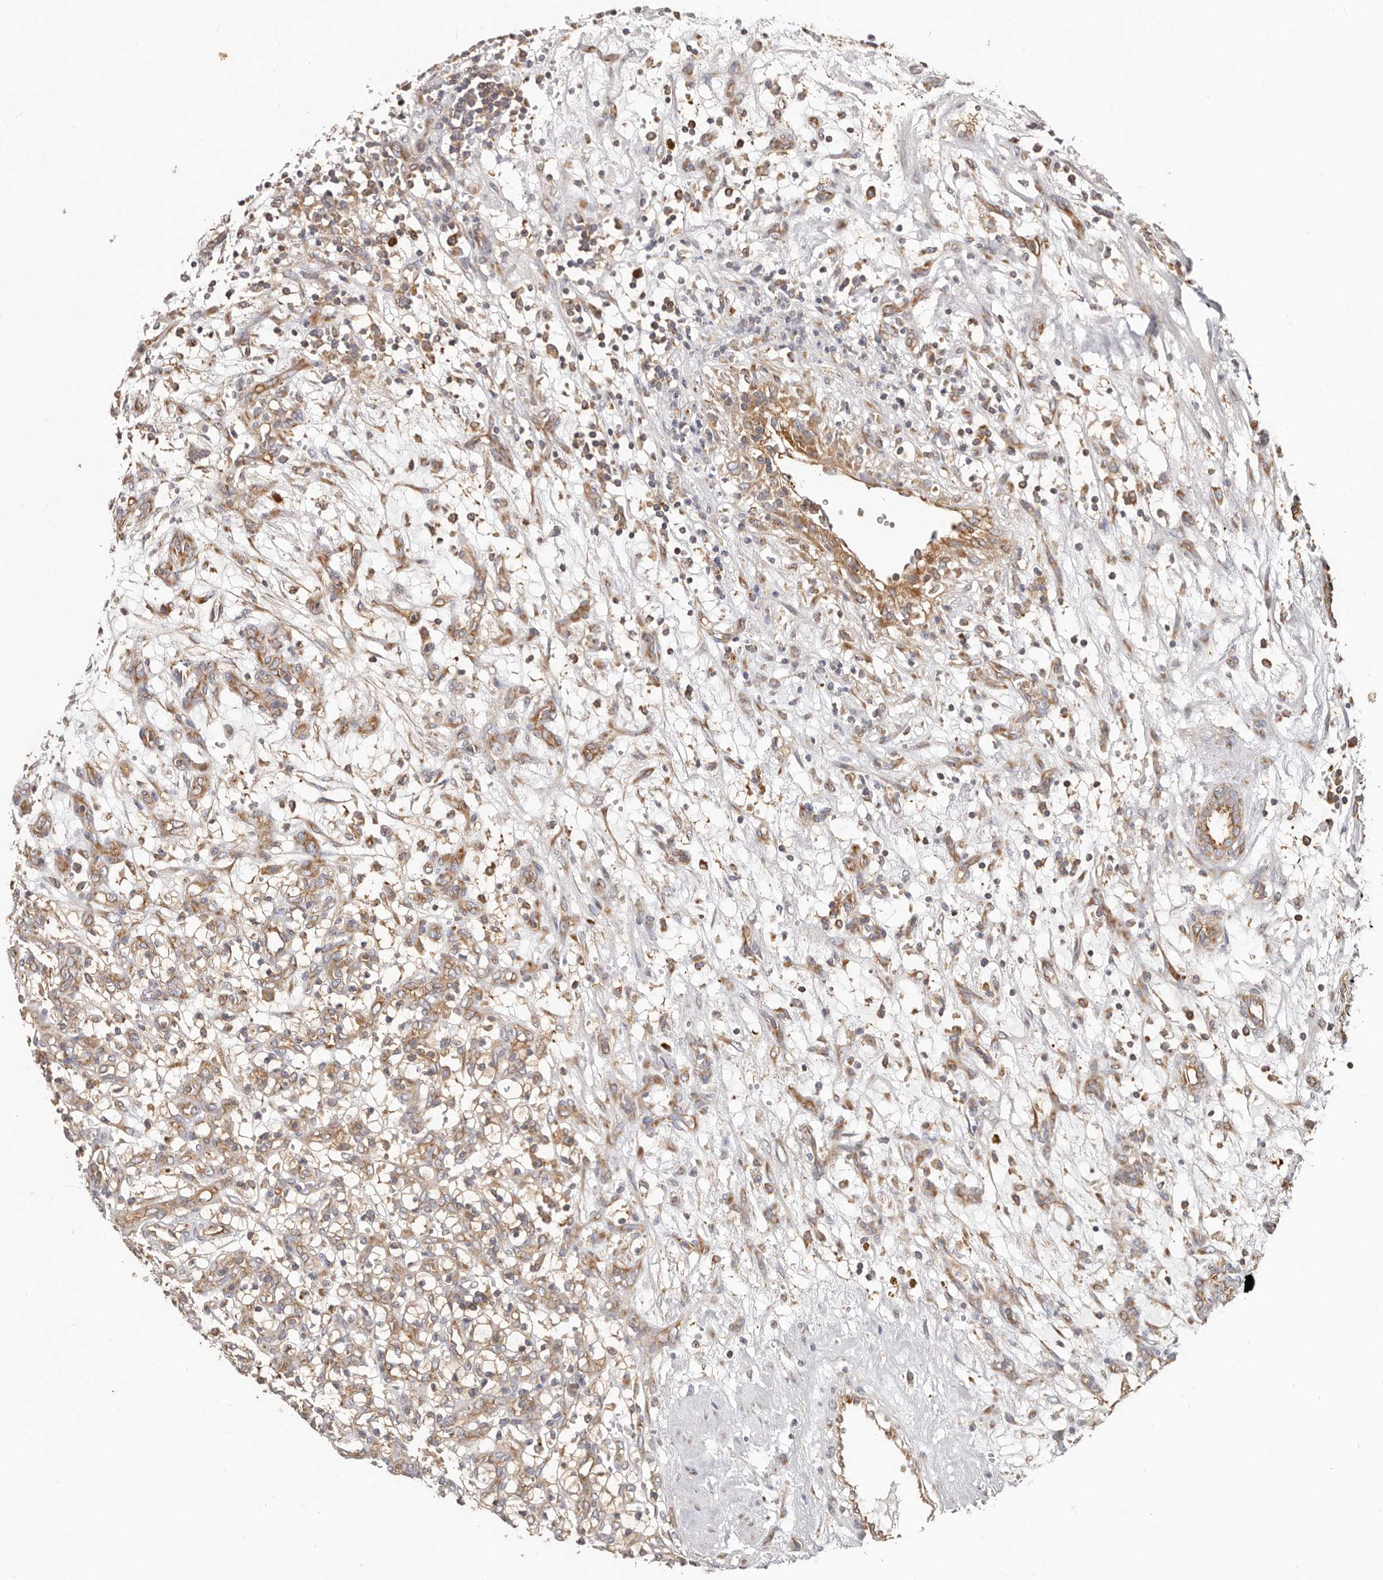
{"staining": {"intensity": "weak", "quantity": "25%-75%", "location": "cytoplasmic/membranous"}, "tissue": "renal cancer", "cell_type": "Tumor cells", "image_type": "cancer", "snomed": [{"axis": "morphology", "description": "Adenocarcinoma, NOS"}, {"axis": "topography", "description": "Kidney"}], "caption": "An immunohistochemistry (IHC) photomicrograph of neoplastic tissue is shown. Protein staining in brown shows weak cytoplasmic/membranous positivity in renal cancer (adenocarcinoma) within tumor cells.", "gene": "EPRS1", "patient": {"sex": "female", "age": 57}}